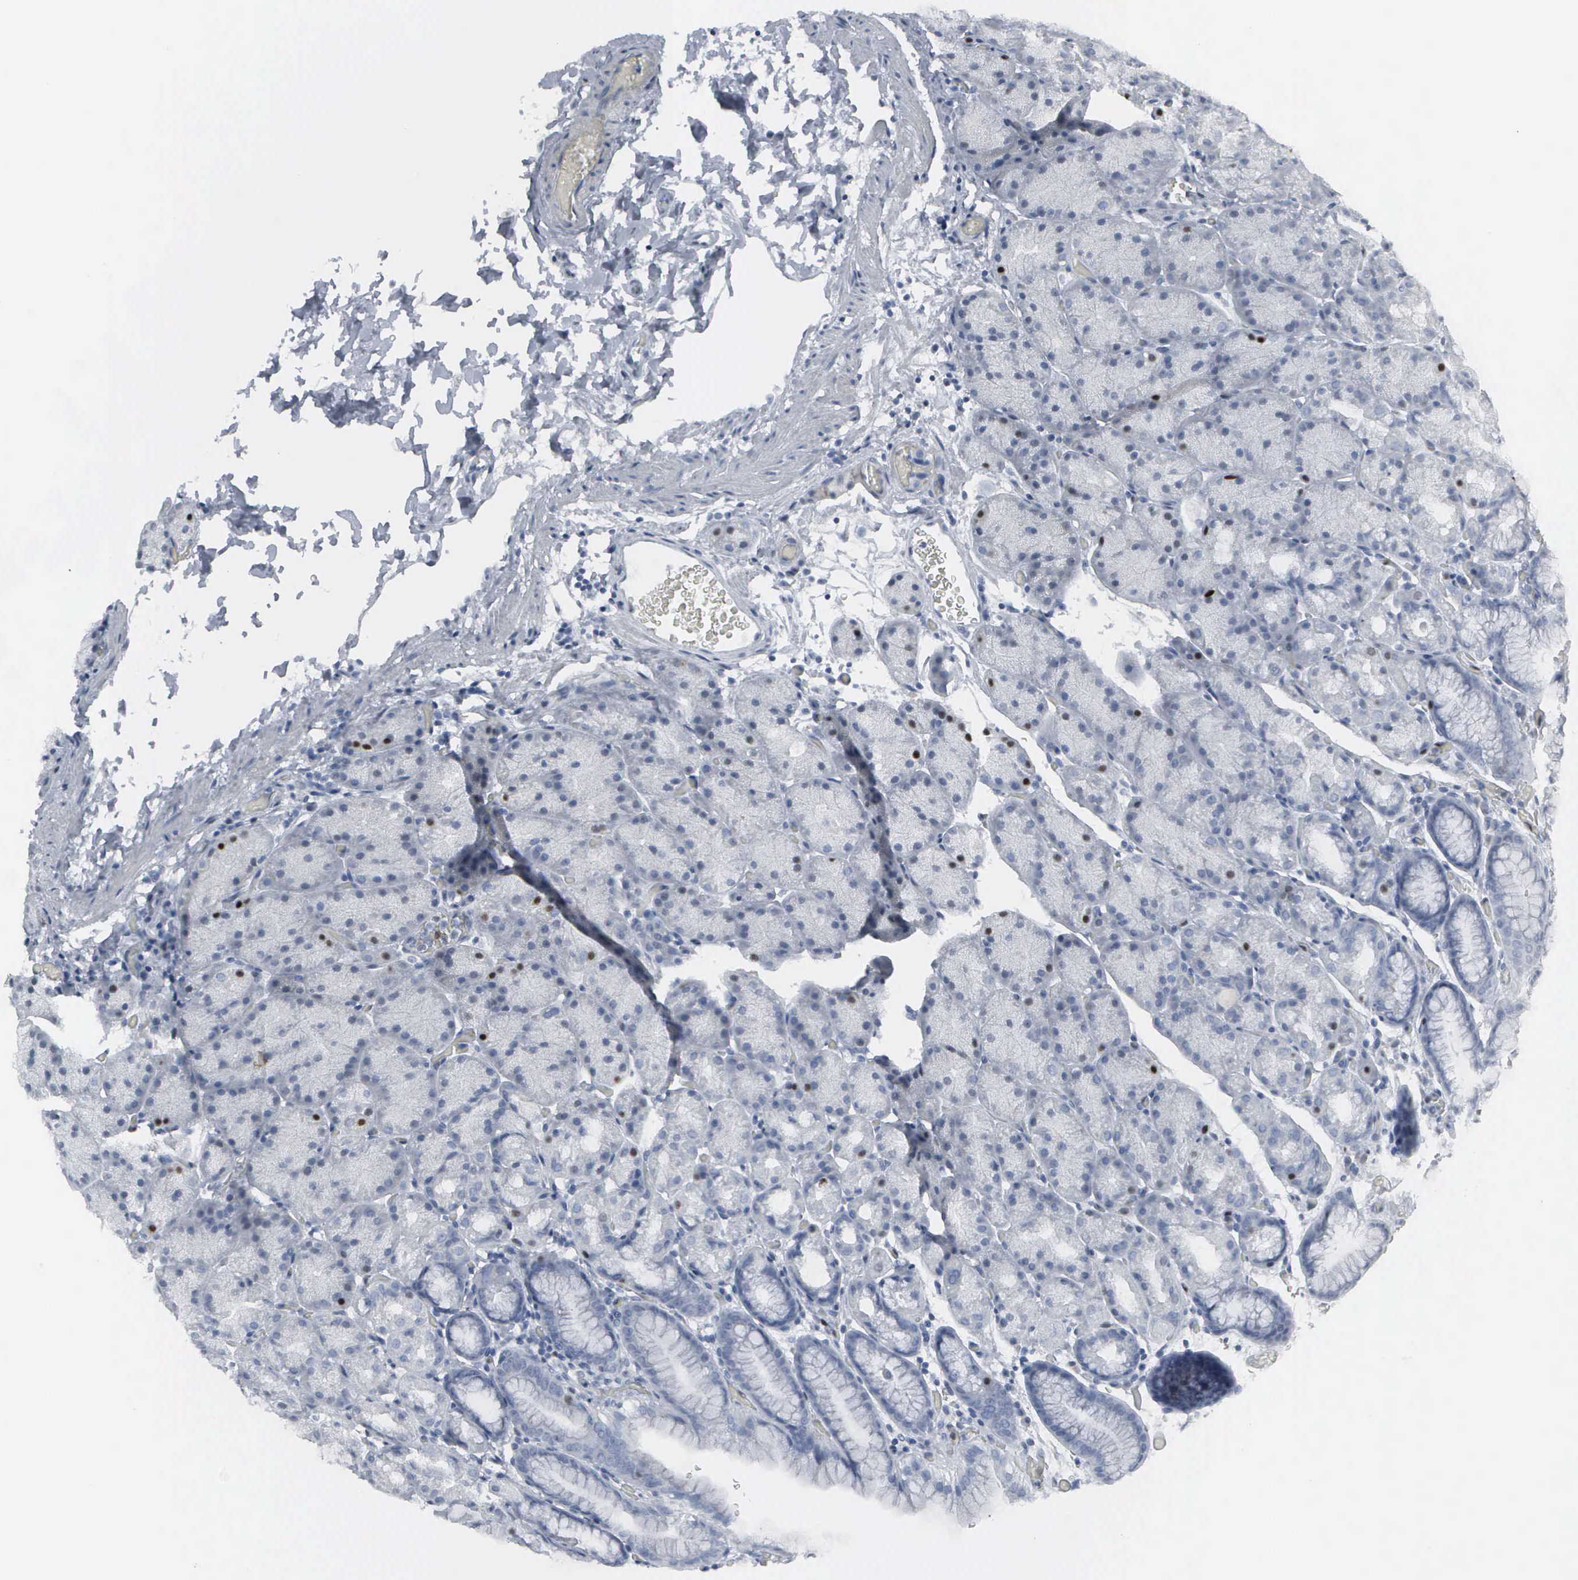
{"staining": {"intensity": "strong", "quantity": "<25%", "location": "nuclear"}, "tissue": "stomach", "cell_type": "Glandular cells", "image_type": "normal", "snomed": [{"axis": "morphology", "description": "Normal tissue, NOS"}, {"axis": "topography", "description": "Stomach, upper"}], "caption": "Protein analysis of benign stomach shows strong nuclear expression in about <25% of glandular cells. (Stains: DAB in brown, nuclei in blue, Microscopy: brightfield microscopy at high magnification).", "gene": "CCND3", "patient": {"sex": "male", "age": 47}}